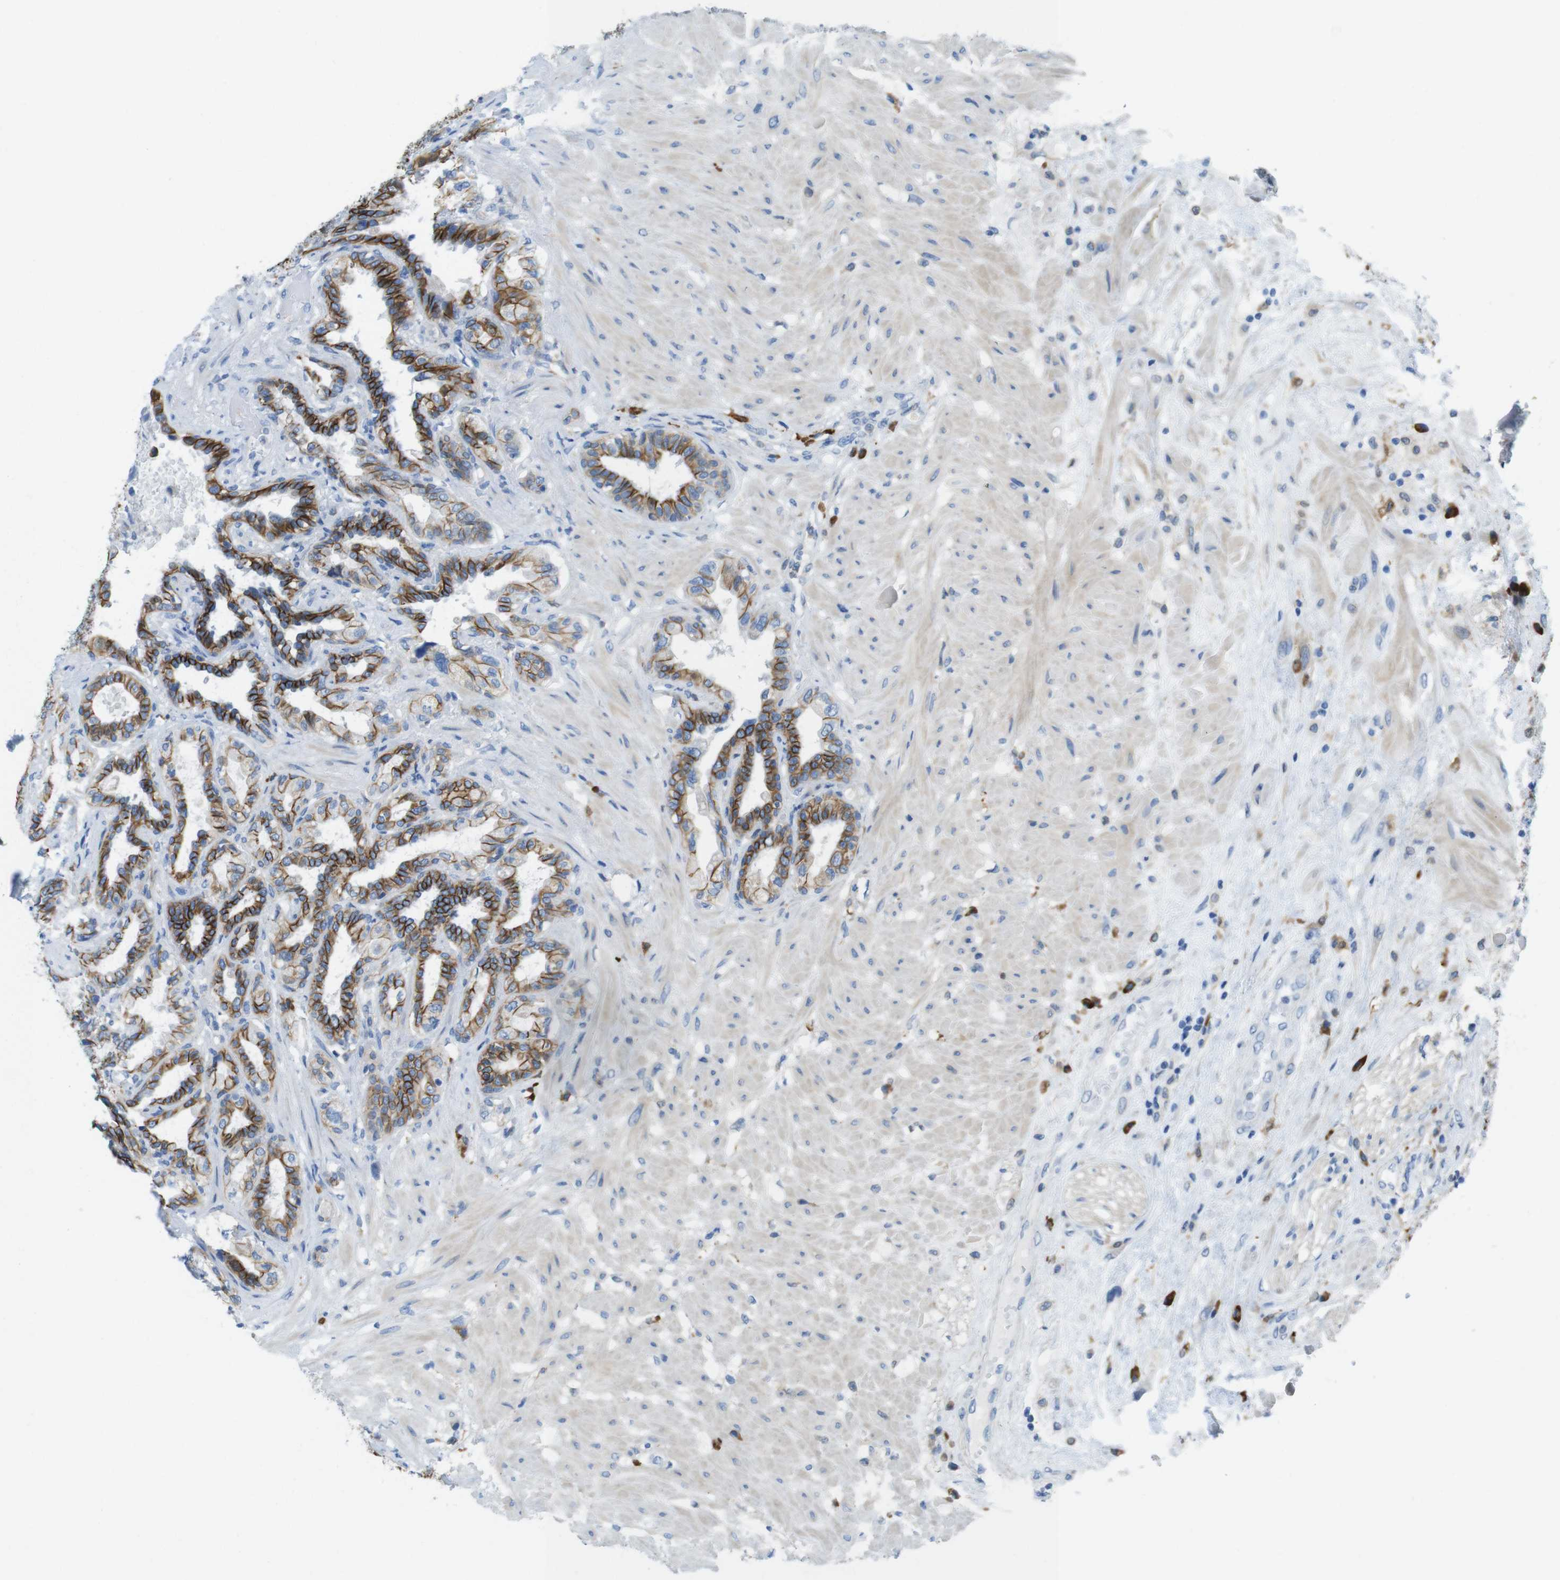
{"staining": {"intensity": "moderate", "quantity": "25%-75%", "location": "cytoplasmic/membranous"}, "tissue": "seminal vesicle", "cell_type": "Glandular cells", "image_type": "normal", "snomed": [{"axis": "morphology", "description": "Normal tissue, NOS"}, {"axis": "topography", "description": "Seminal veicle"}], "caption": "A micrograph of seminal vesicle stained for a protein displays moderate cytoplasmic/membranous brown staining in glandular cells. The staining was performed using DAB, with brown indicating positive protein expression. Nuclei are stained blue with hematoxylin.", "gene": "CLMN", "patient": {"sex": "male", "age": 61}}